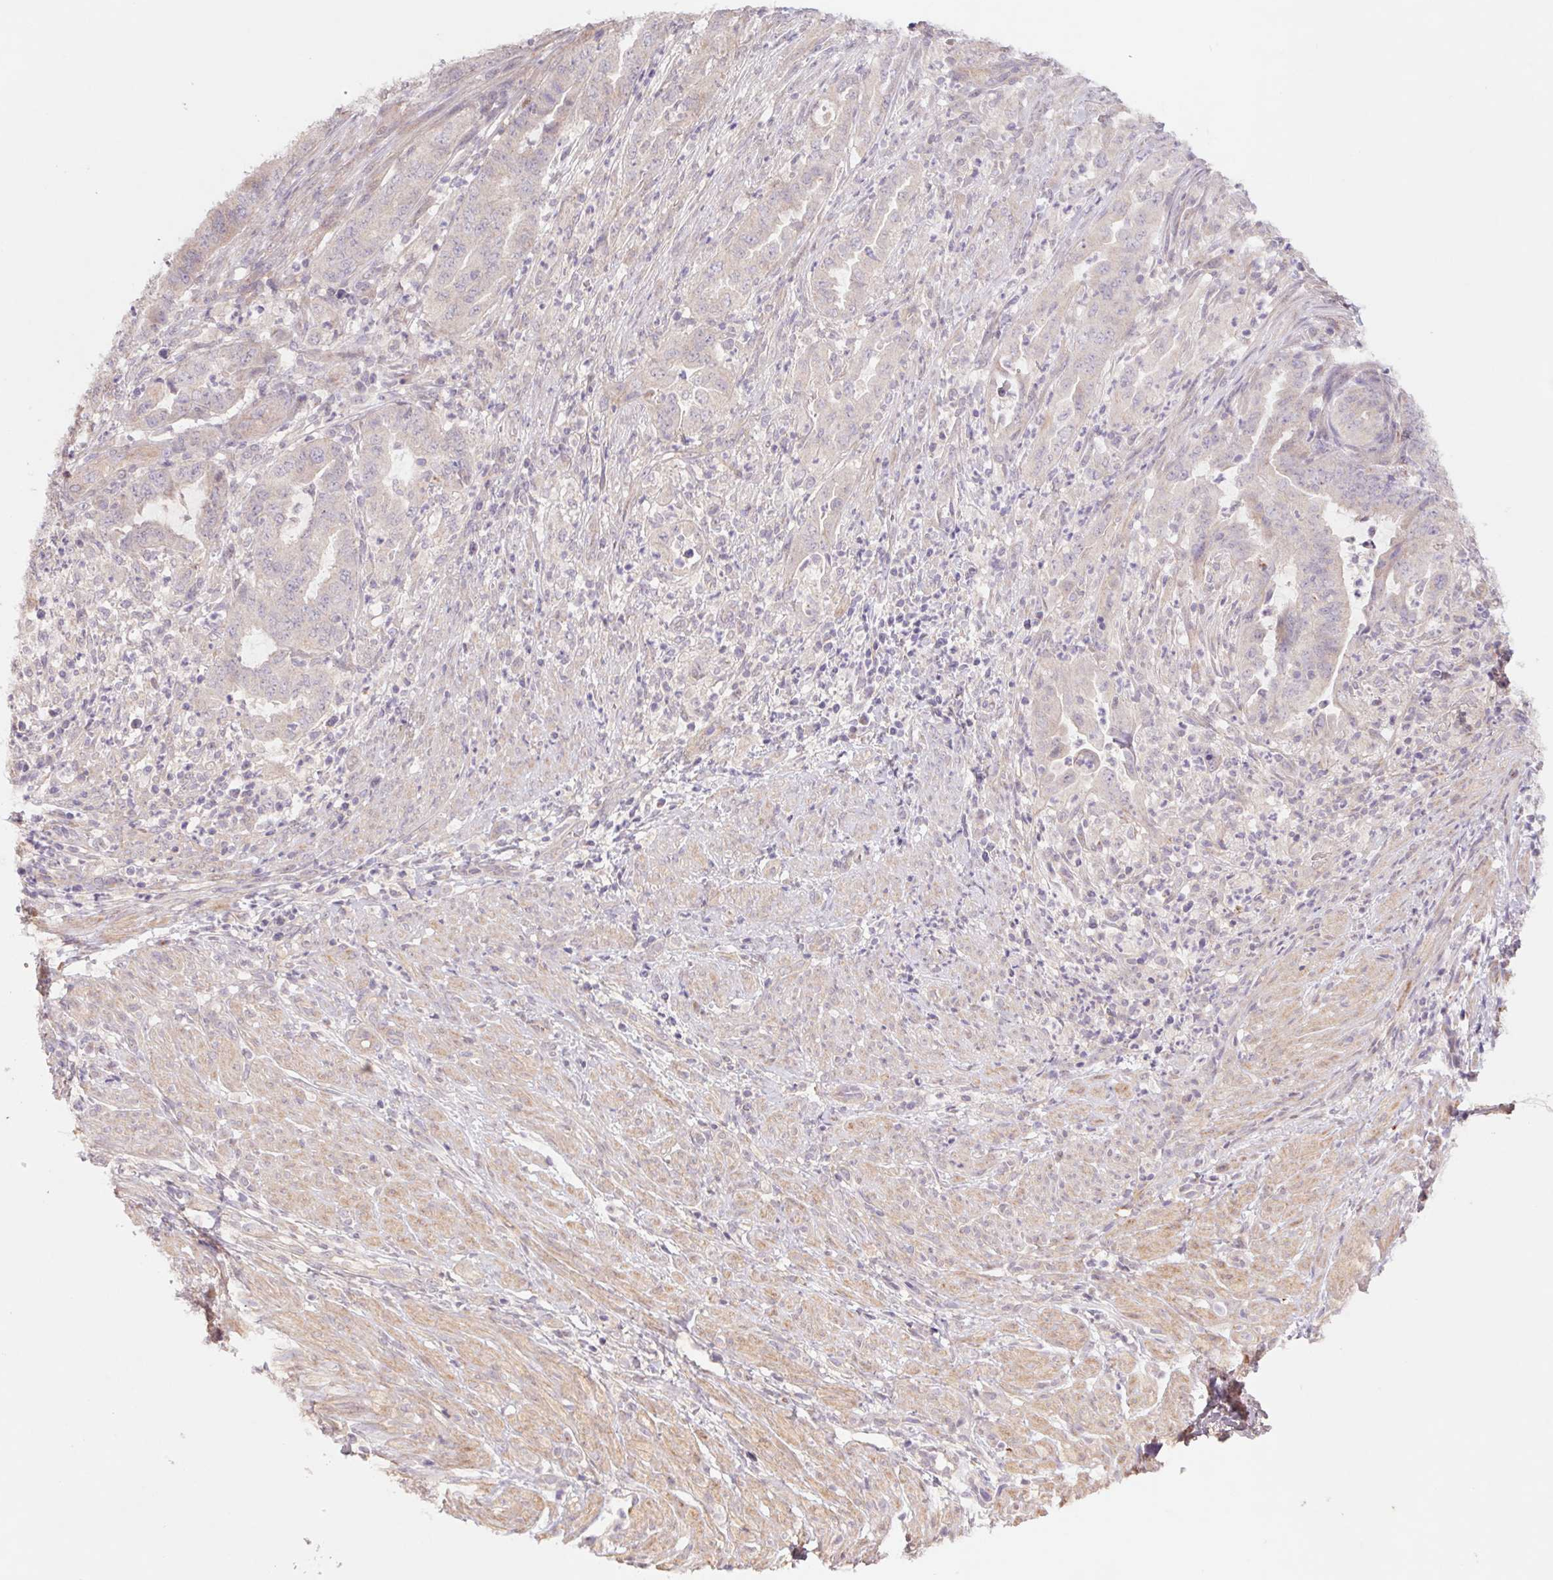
{"staining": {"intensity": "weak", "quantity": ">75%", "location": "cytoplasmic/membranous"}, "tissue": "endometrial cancer", "cell_type": "Tumor cells", "image_type": "cancer", "snomed": [{"axis": "morphology", "description": "Adenocarcinoma, NOS"}, {"axis": "topography", "description": "Endometrium"}], "caption": "Immunohistochemistry photomicrograph of neoplastic tissue: human endometrial adenocarcinoma stained using immunohistochemistry (IHC) reveals low levels of weak protein expression localized specifically in the cytoplasmic/membranous of tumor cells, appearing as a cytoplasmic/membranous brown color.", "gene": "GRM2", "patient": {"sex": "female", "age": 51}}